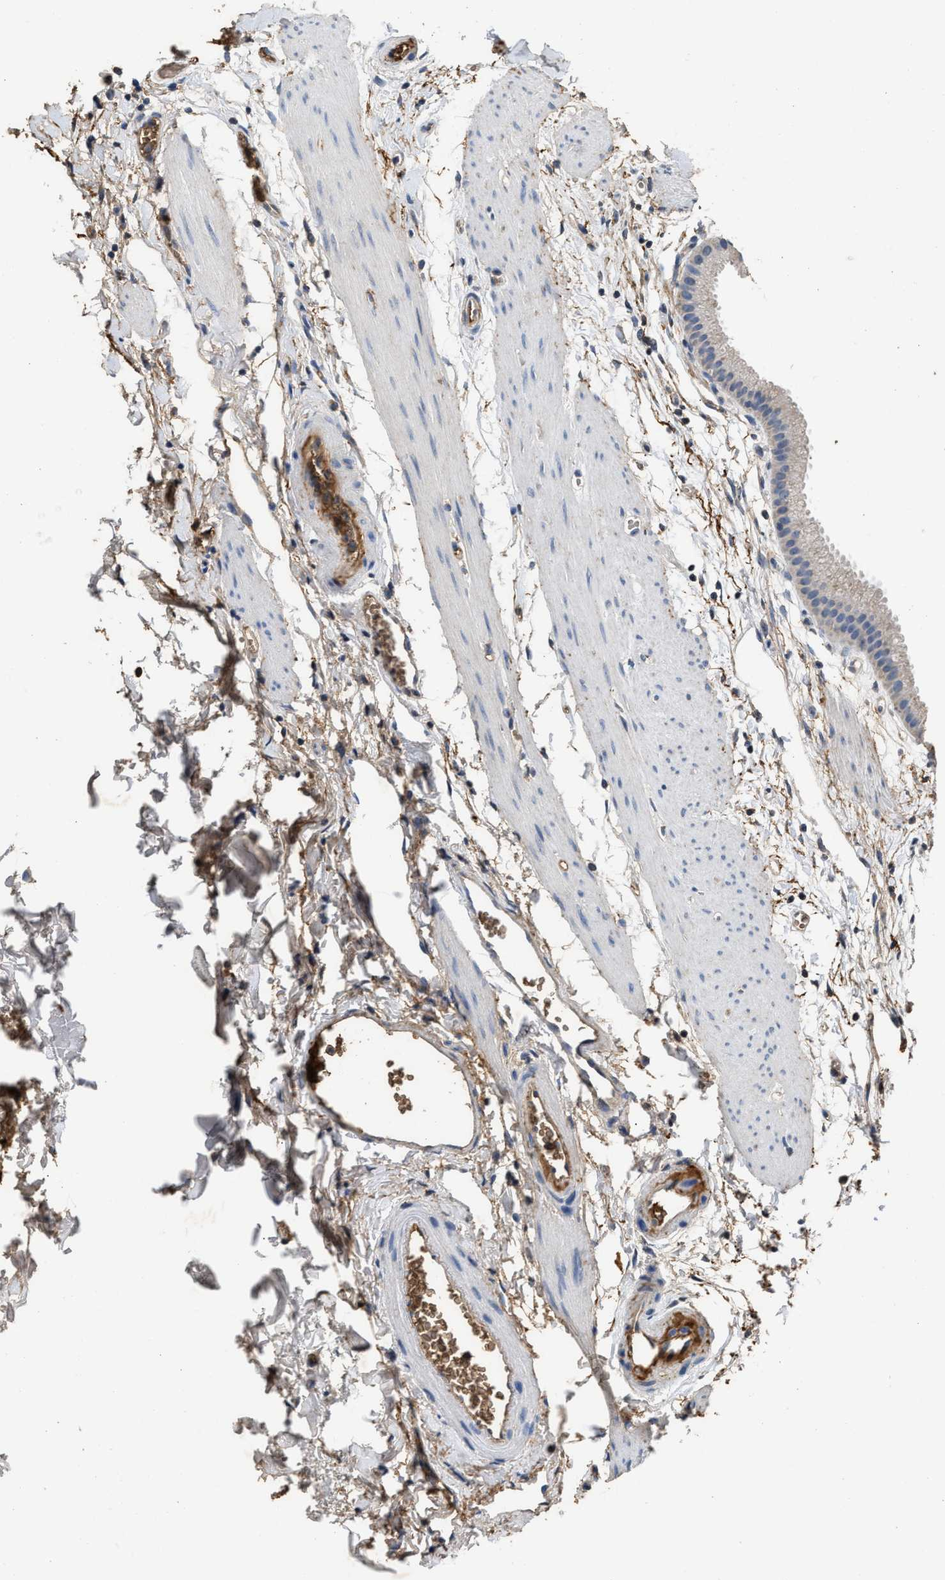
{"staining": {"intensity": "negative", "quantity": "none", "location": "none"}, "tissue": "gallbladder", "cell_type": "Glandular cells", "image_type": "normal", "snomed": [{"axis": "morphology", "description": "Normal tissue, NOS"}, {"axis": "topography", "description": "Gallbladder"}], "caption": "Immunohistochemistry (IHC) micrograph of benign gallbladder: human gallbladder stained with DAB exhibits no significant protein positivity in glandular cells.", "gene": "C3", "patient": {"sex": "female", "age": 64}}